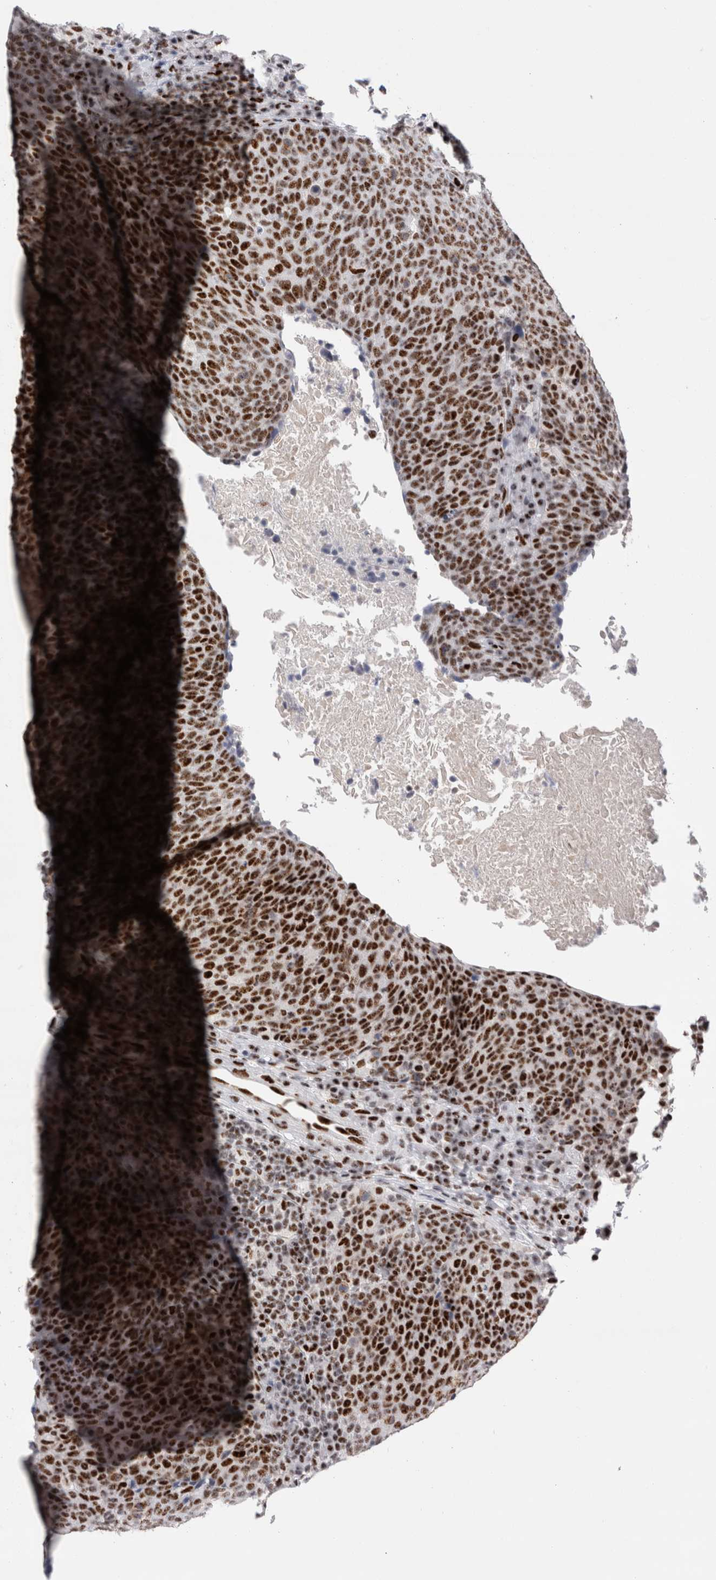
{"staining": {"intensity": "strong", "quantity": ">75%", "location": "nuclear"}, "tissue": "head and neck cancer", "cell_type": "Tumor cells", "image_type": "cancer", "snomed": [{"axis": "morphology", "description": "Squamous cell carcinoma, NOS"}, {"axis": "morphology", "description": "Squamous cell carcinoma, metastatic, NOS"}, {"axis": "topography", "description": "Lymph node"}, {"axis": "topography", "description": "Head-Neck"}], "caption": "Head and neck squamous cell carcinoma was stained to show a protein in brown. There is high levels of strong nuclear positivity in approximately >75% of tumor cells. The staining is performed using DAB (3,3'-diaminobenzidine) brown chromogen to label protein expression. The nuclei are counter-stained blue using hematoxylin.", "gene": "RBM6", "patient": {"sex": "male", "age": 62}}